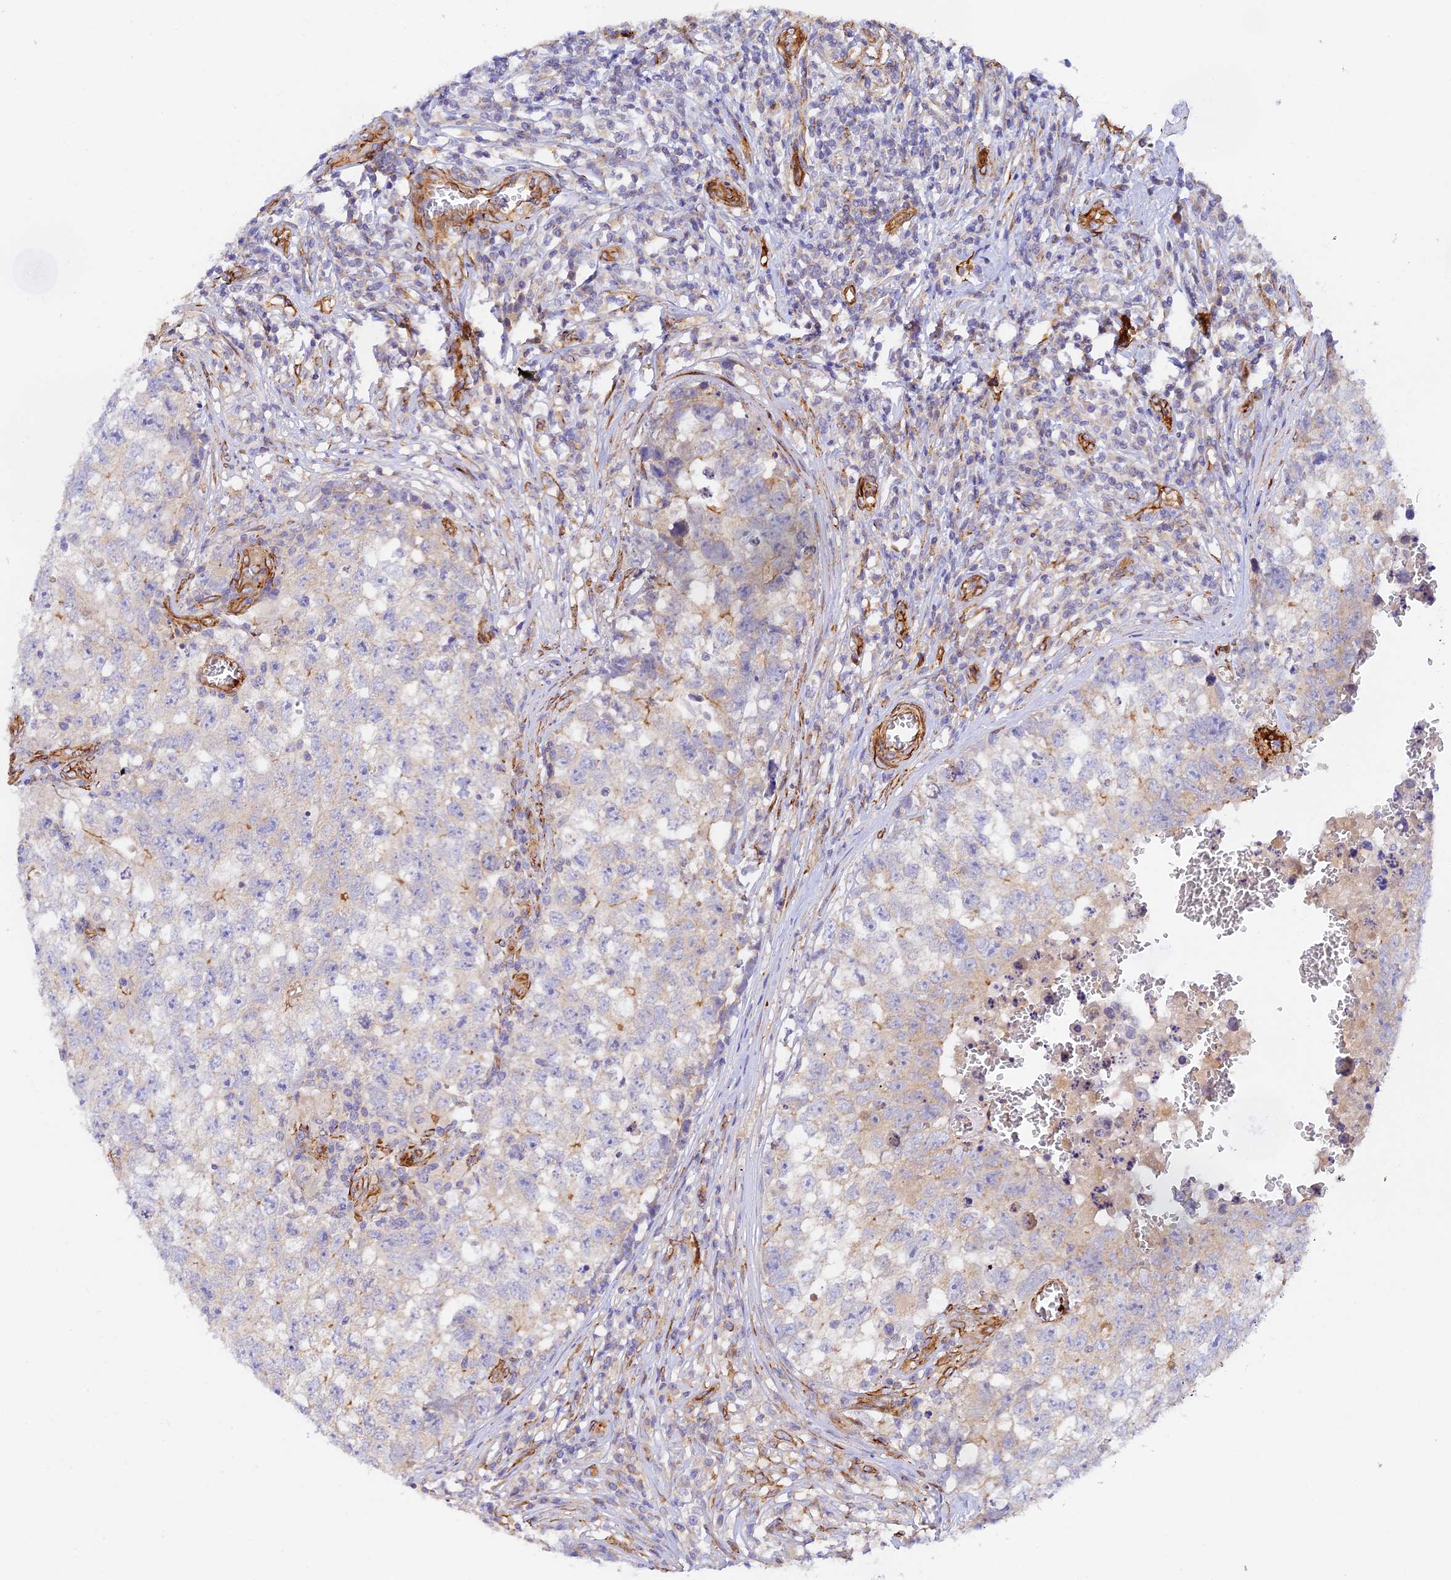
{"staining": {"intensity": "weak", "quantity": "<25%", "location": "cytoplasmic/membranous"}, "tissue": "testis cancer", "cell_type": "Tumor cells", "image_type": "cancer", "snomed": [{"axis": "morphology", "description": "Seminoma, NOS"}, {"axis": "morphology", "description": "Carcinoma, Embryonal, NOS"}, {"axis": "topography", "description": "Testis"}], "caption": "An IHC micrograph of testis cancer is shown. There is no staining in tumor cells of testis cancer.", "gene": "MYO9A", "patient": {"sex": "male", "age": 29}}